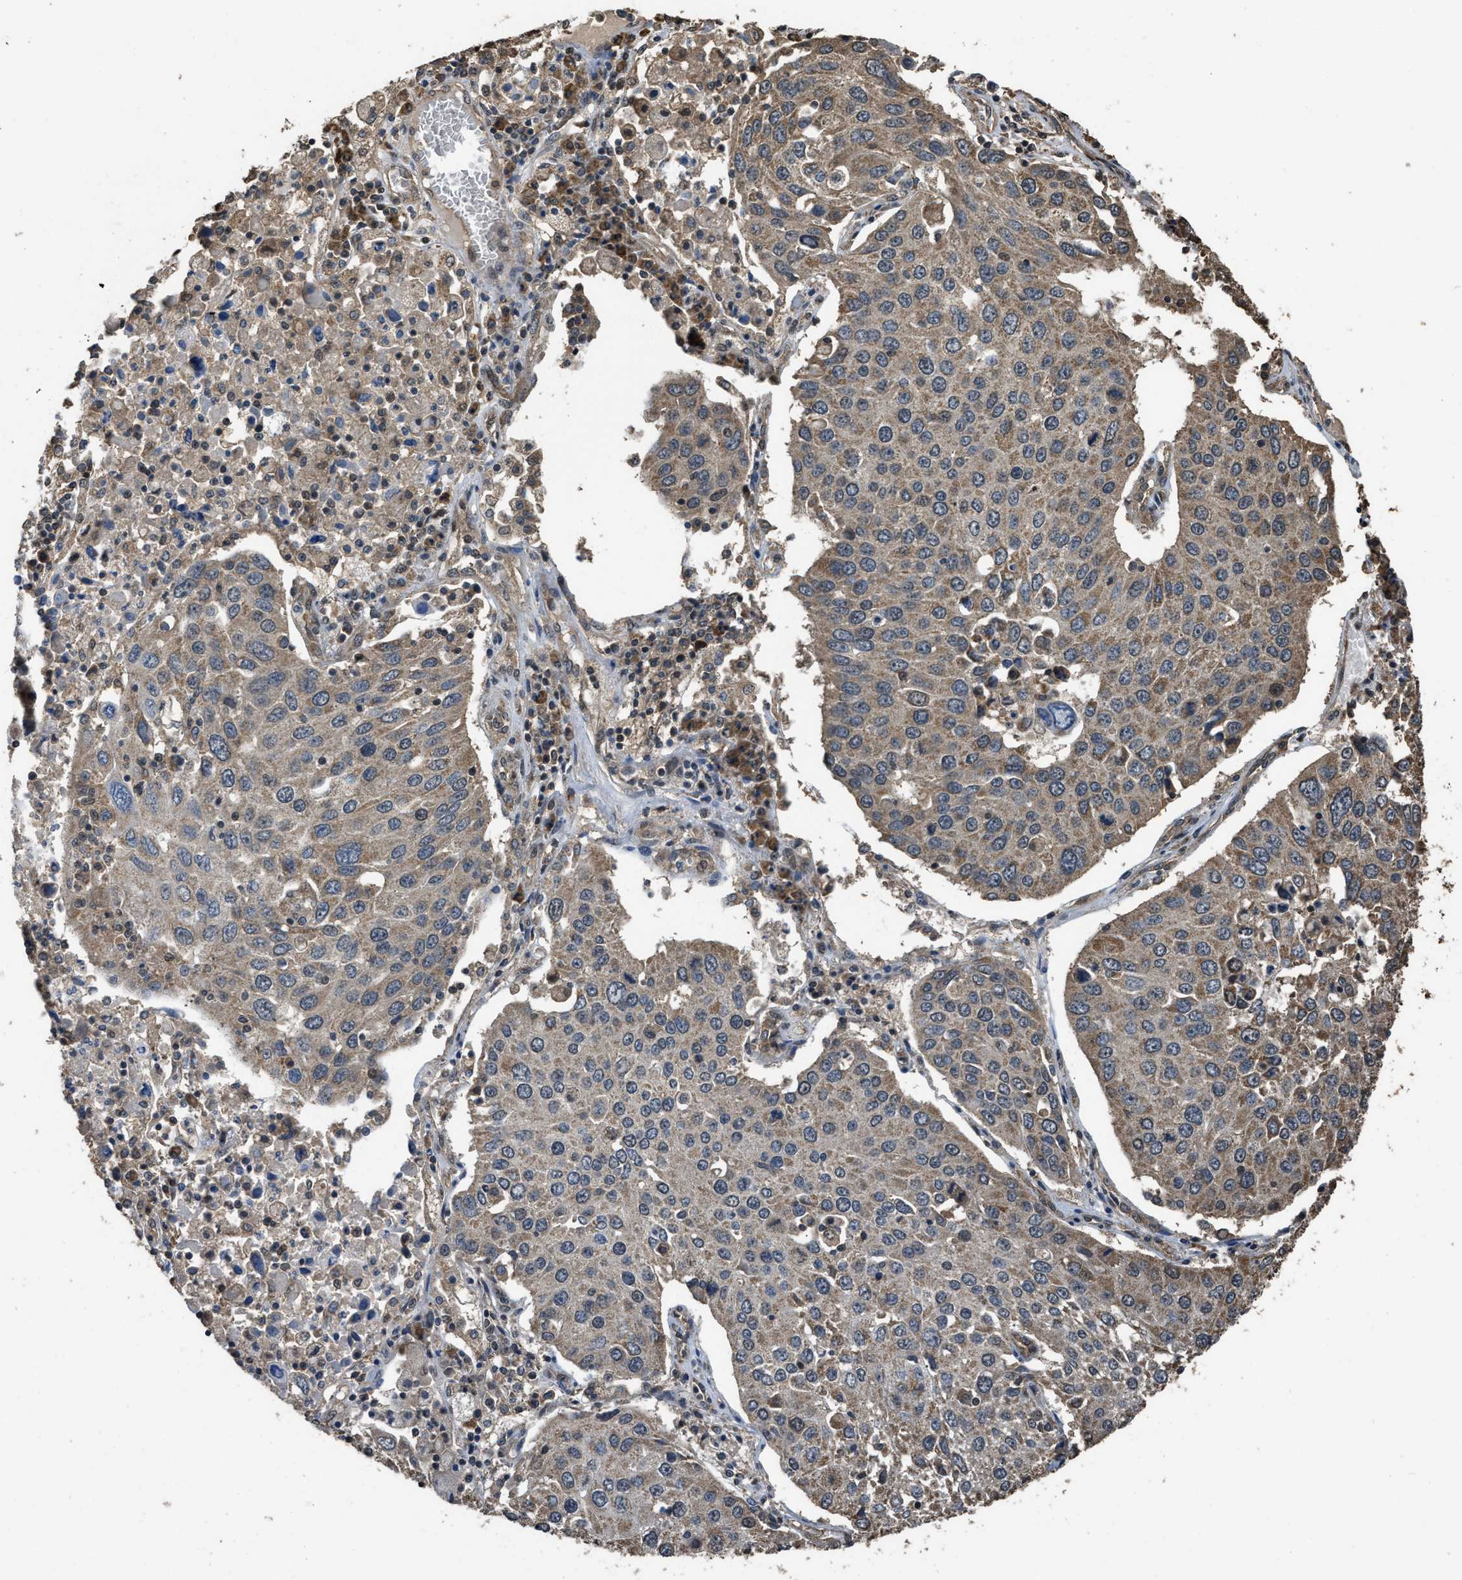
{"staining": {"intensity": "weak", "quantity": ">75%", "location": "cytoplasmic/membranous"}, "tissue": "lung cancer", "cell_type": "Tumor cells", "image_type": "cancer", "snomed": [{"axis": "morphology", "description": "Squamous cell carcinoma, NOS"}, {"axis": "topography", "description": "Lung"}], "caption": "This micrograph exhibits immunohistochemistry (IHC) staining of human lung cancer, with low weak cytoplasmic/membranous expression in approximately >75% of tumor cells.", "gene": "DENND6B", "patient": {"sex": "male", "age": 65}}